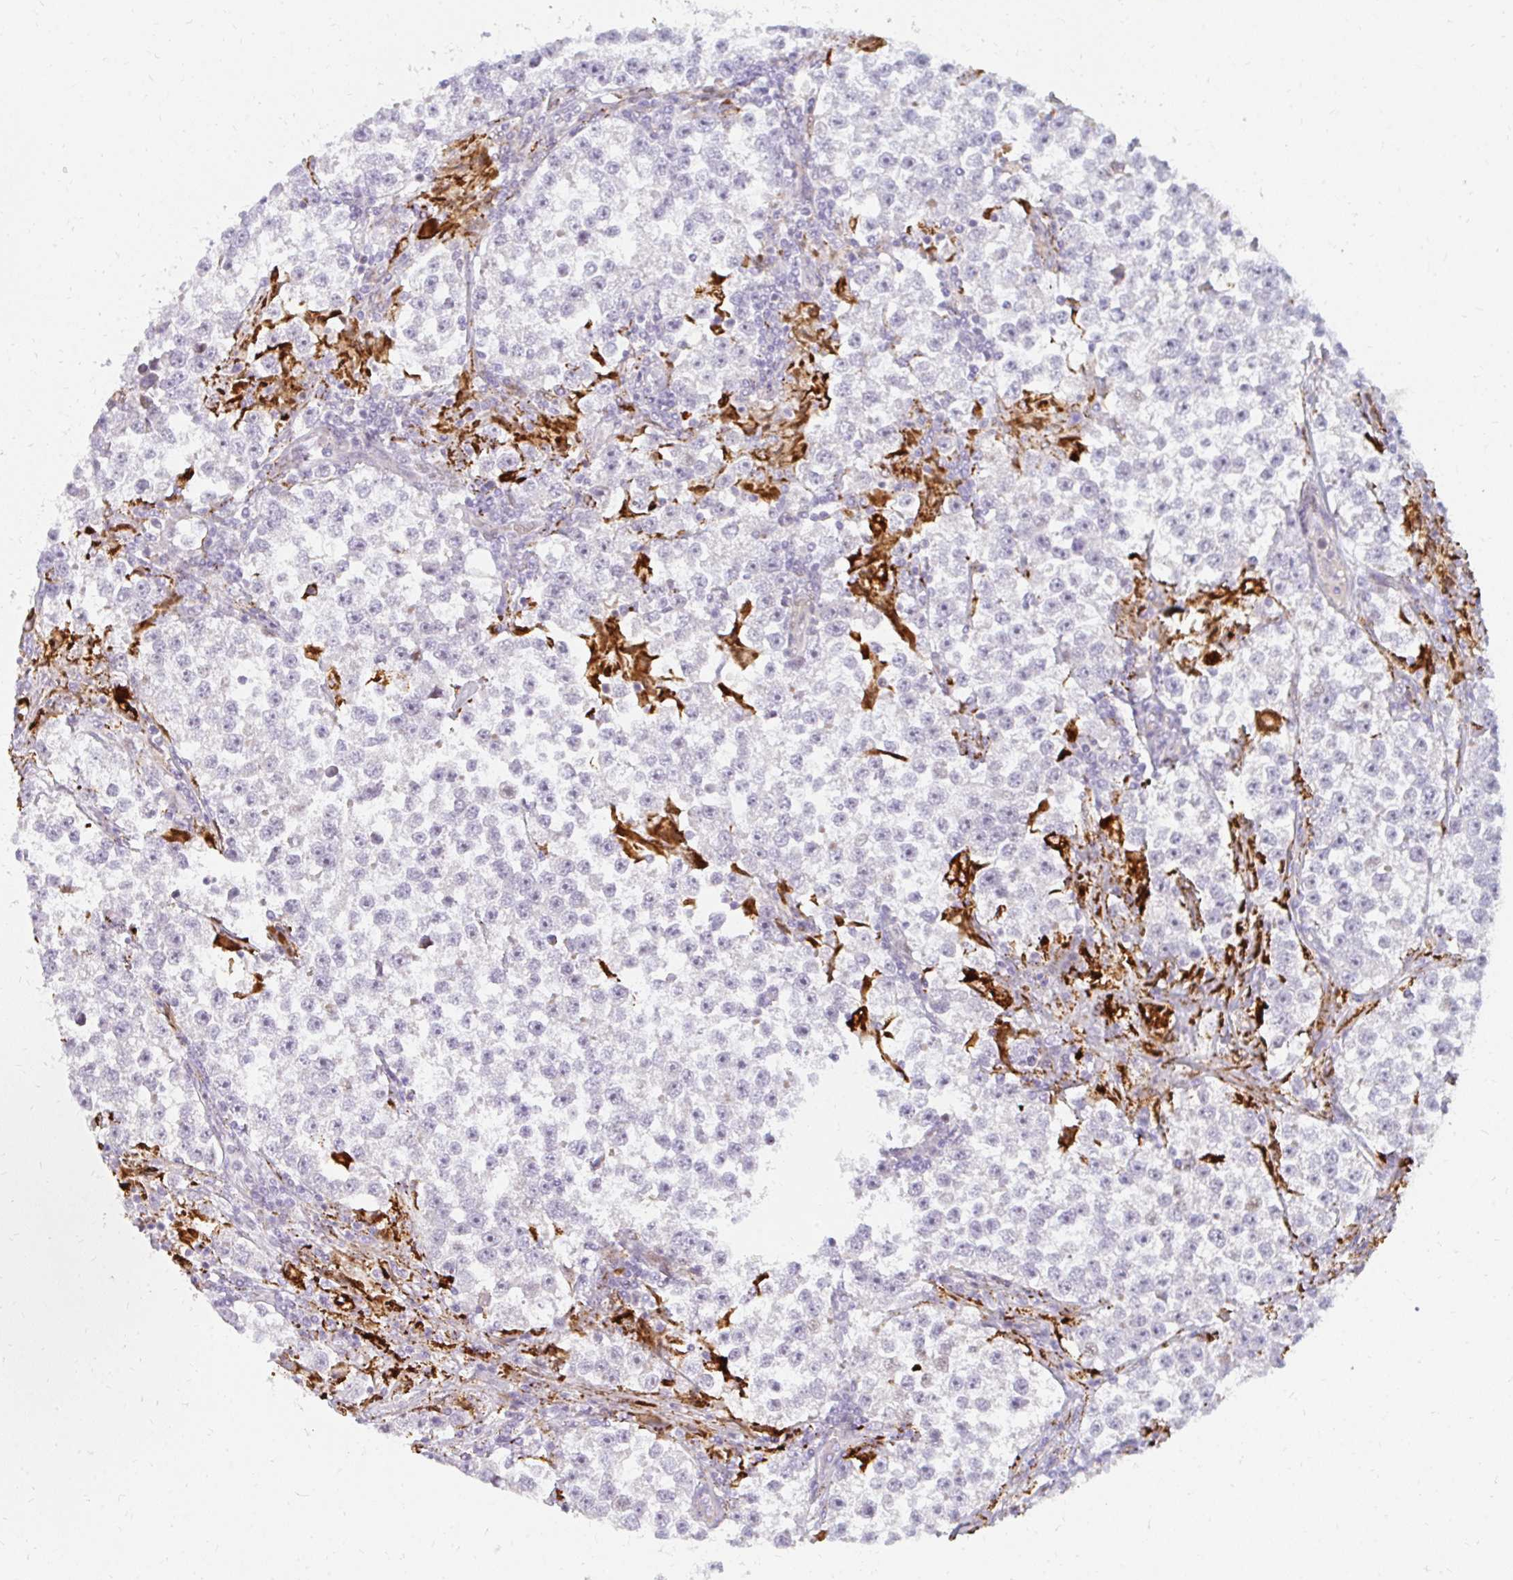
{"staining": {"intensity": "negative", "quantity": "none", "location": "none"}, "tissue": "testis cancer", "cell_type": "Tumor cells", "image_type": "cancer", "snomed": [{"axis": "morphology", "description": "Seminoma, NOS"}, {"axis": "topography", "description": "Testis"}], "caption": "This is a photomicrograph of immunohistochemistry (IHC) staining of testis seminoma, which shows no positivity in tumor cells. The staining was performed using DAB to visualize the protein expression in brown, while the nuclei were stained in blue with hematoxylin (Magnification: 20x).", "gene": "PLA2G5", "patient": {"sex": "male", "age": 46}}